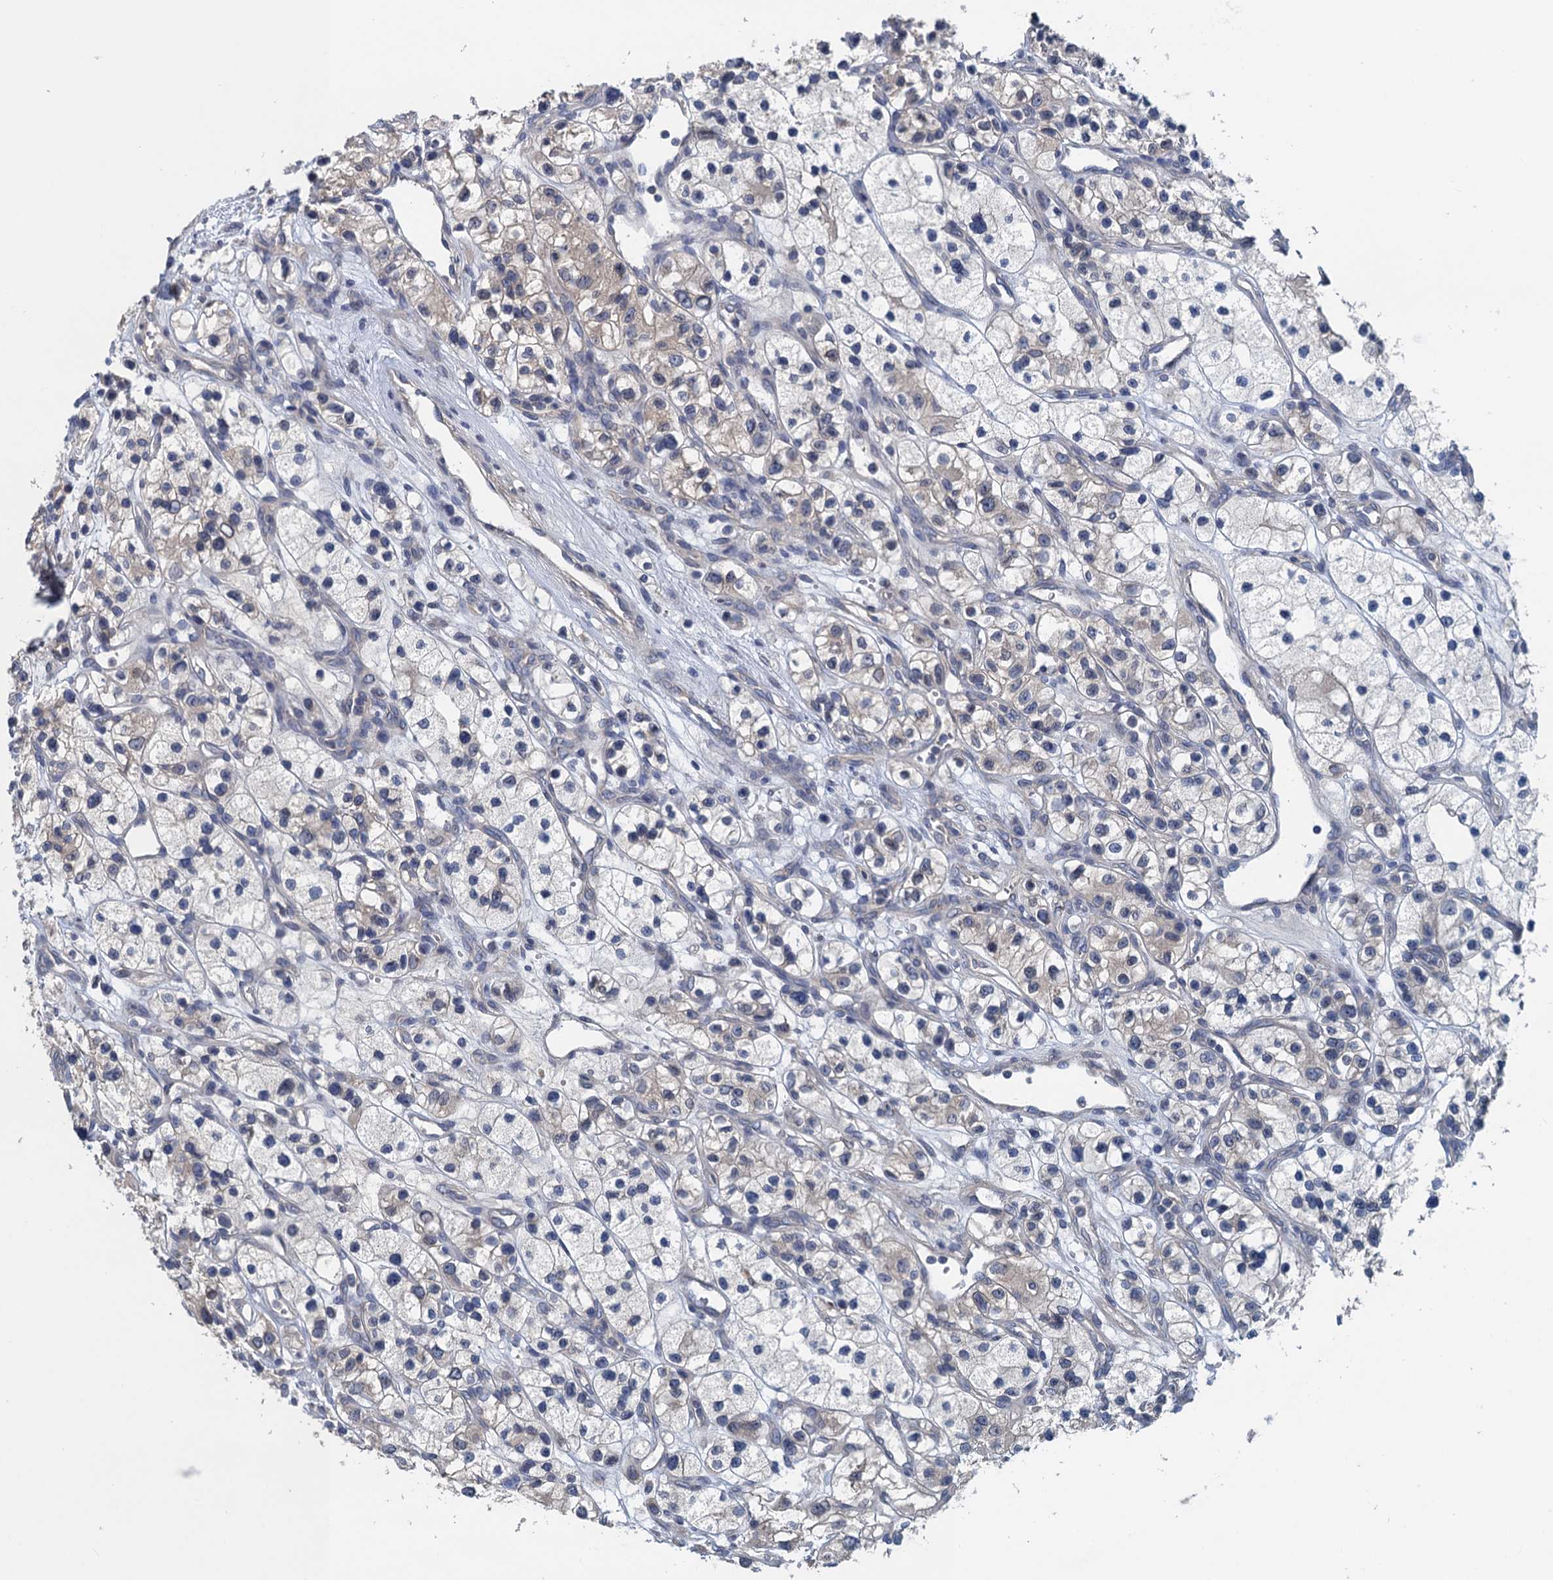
{"staining": {"intensity": "weak", "quantity": "<25%", "location": "cytoplasmic/membranous"}, "tissue": "renal cancer", "cell_type": "Tumor cells", "image_type": "cancer", "snomed": [{"axis": "morphology", "description": "Adenocarcinoma, NOS"}, {"axis": "topography", "description": "Kidney"}], "caption": "High power microscopy micrograph of an immunohistochemistry photomicrograph of renal cancer (adenocarcinoma), revealing no significant positivity in tumor cells. The staining is performed using DAB (3,3'-diaminobenzidine) brown chromogen with nuclei counter-stained in using hematoxylin.", "gene": "CTU2", "patient": {"sex": "female", "age": 57}}